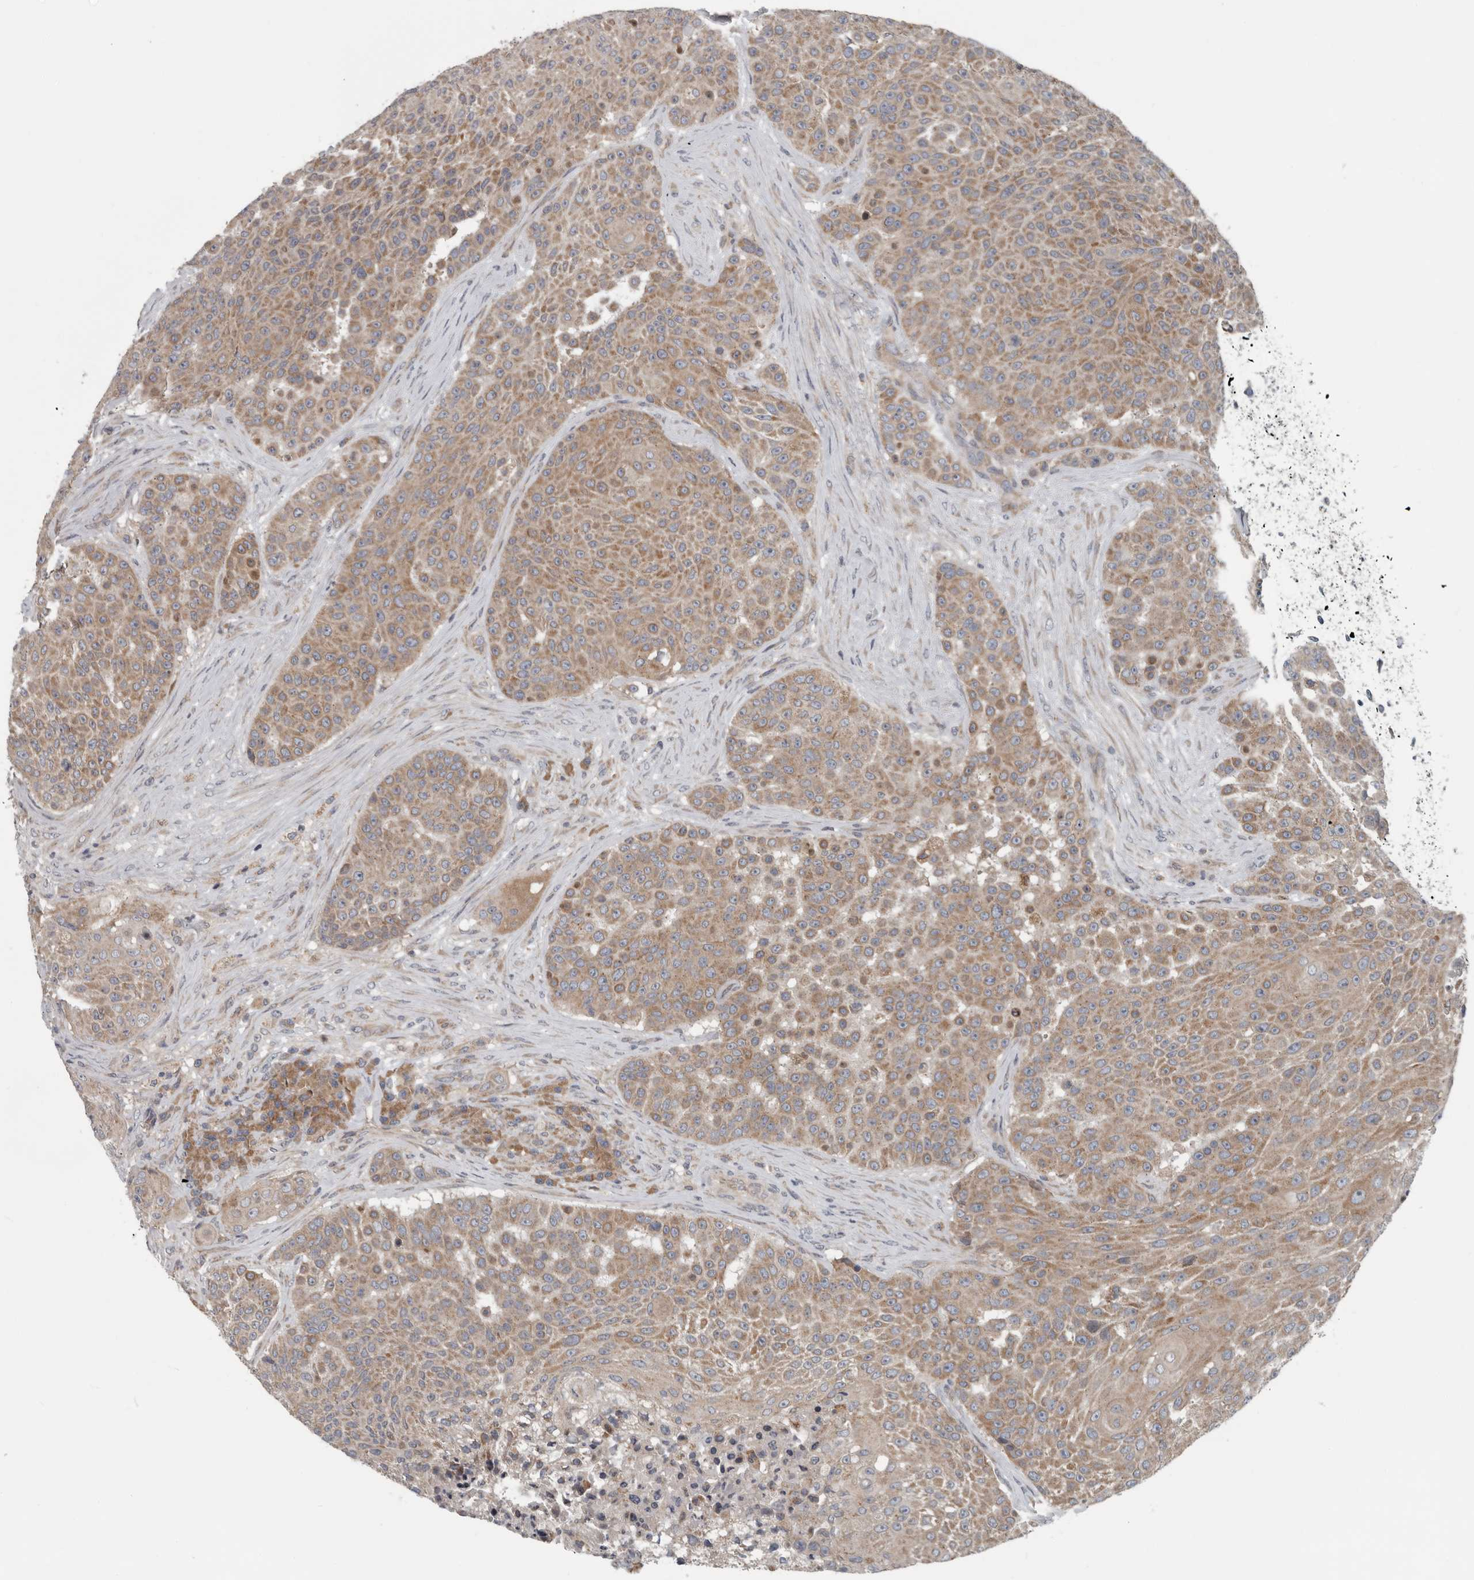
{"staining": {"intensity": "moderate", "quantity": ">75%", "location": "cytoplasmic/membranous"}, "tissue": "urothelial cancer", "cell_type": "Tumor cells", "image_type": "cancer", "snomed": [{"axis": "morphology", "description": "Urothelial carcinoma, High grade"}, {"axis": "topography", "description": "Urinary bladder"}], "caption": "Human urothelial cancer stained with a protein marker reveals moderate staining in tumor cells.", "gene": "TMEM199", "patient": {"sex": "female", "age": 63}}